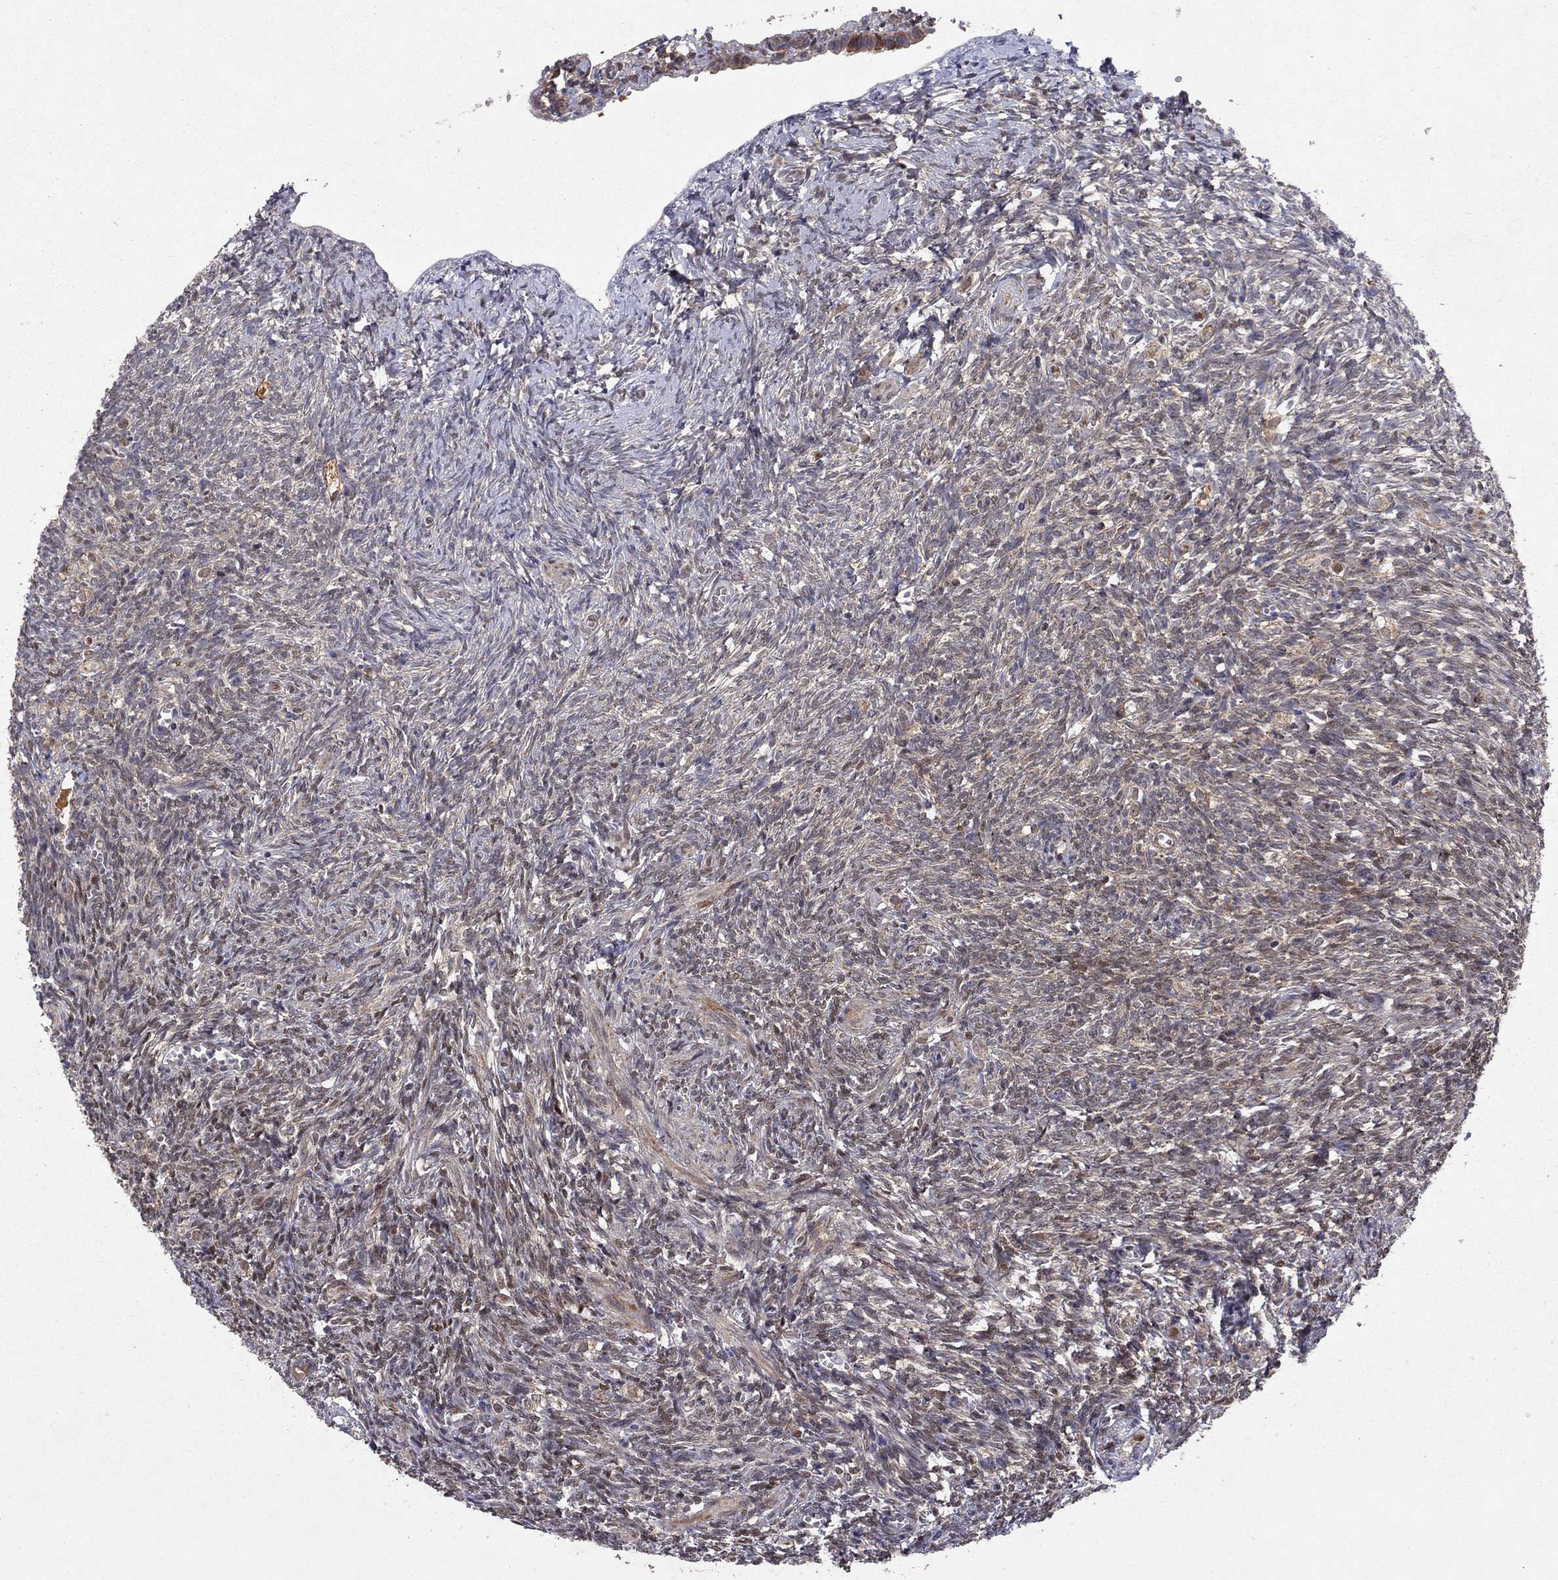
{"staining": {"intensity": "moderate", "quantity": "25%-75%", "location": "cytoplasmic/membranous,nuclear"}, "tissue": "ovary", "cell_type": "Follicle cells", "image_type": "normal", "snomed": [{"axis": "morphology", "description": "Normal tissue, NOS"}, {"axis": "topography", "description": "Ovary"}], "caption": "Immunohistochemistry of normal ovary reveals medium levels of moderate cytoplasmic/membranous,nuclear positivity in about 25%-75% of follicle cells. The staining is performed using DAB (3,3'-diaminobenzidine) brown chromogen to label protein expression. The nuclei are counter-stained blue using hematoxylin.", "gene": "CRTC1", "patient": {"sex": "female", "age": 43}}